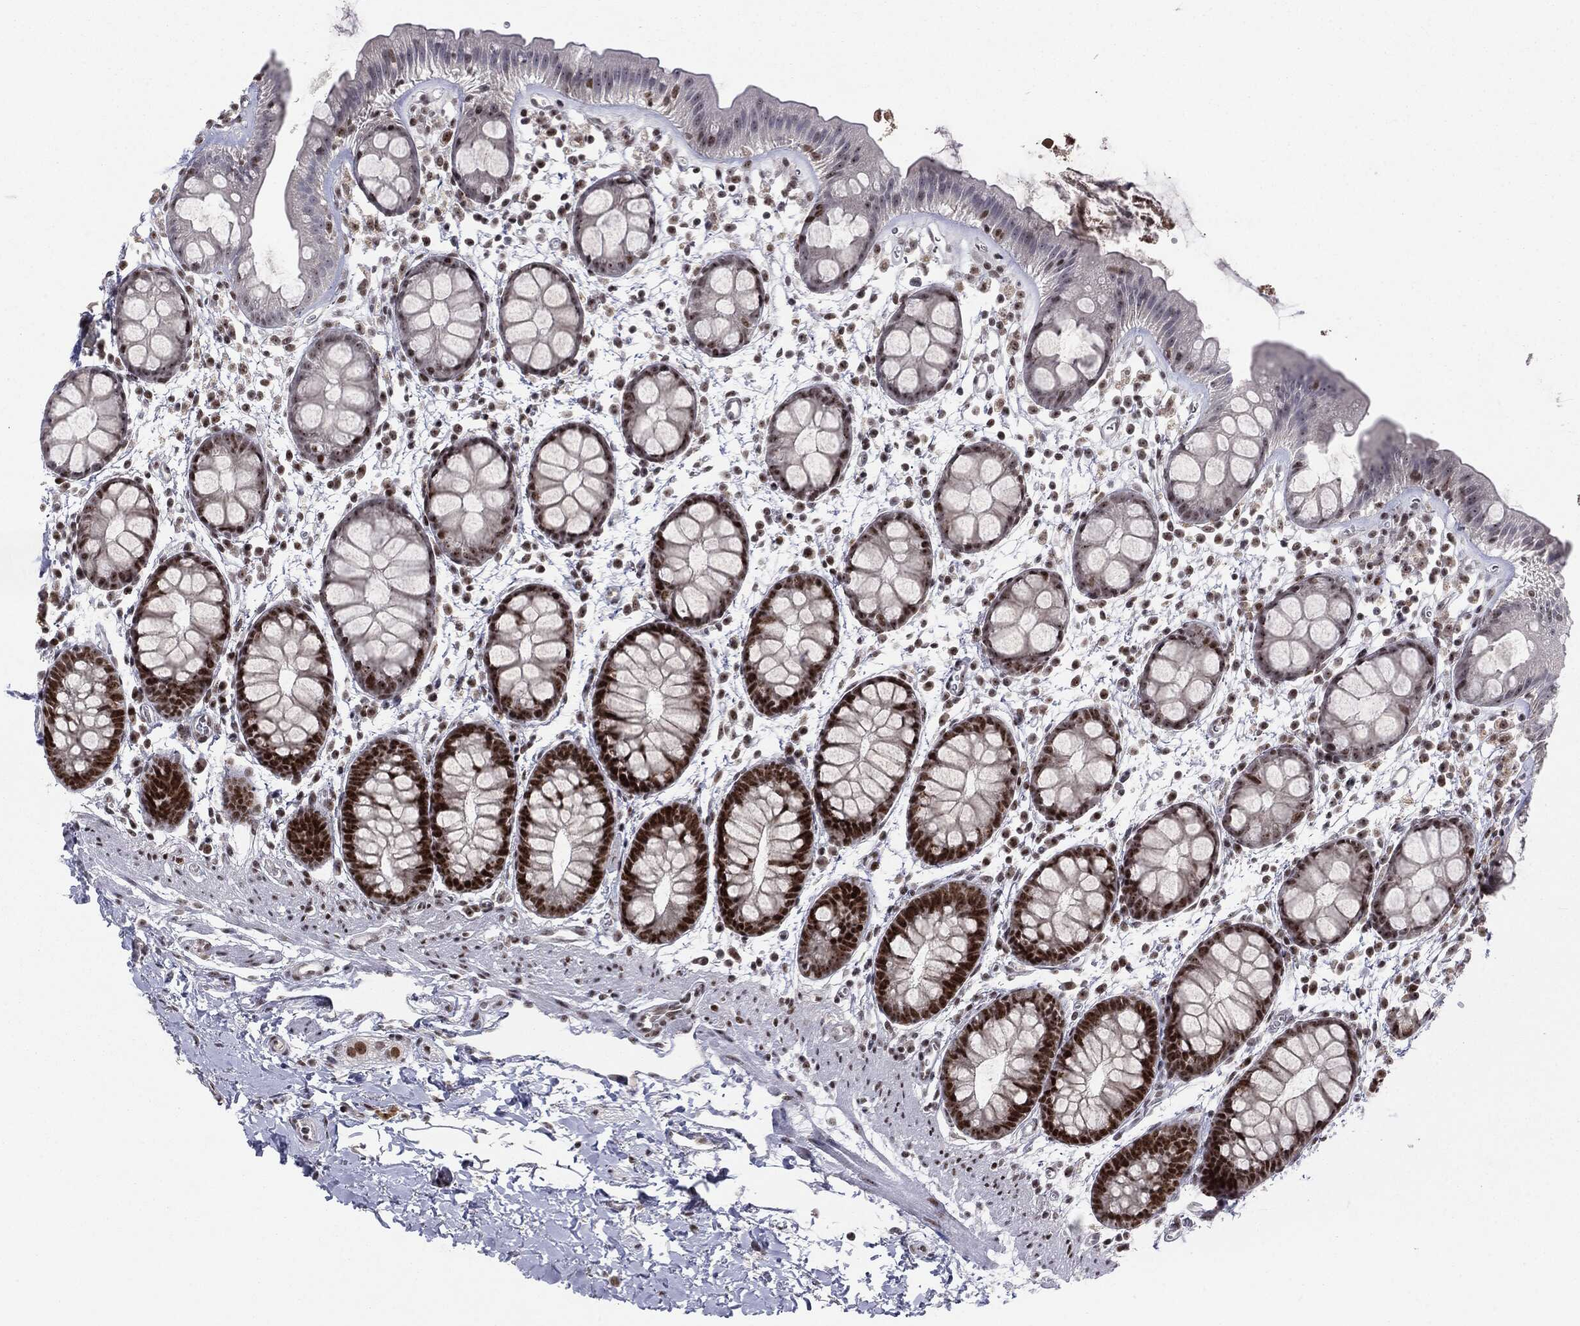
{"staining": {"intensity": "strong", "quantity": "25%-75%", "location": "nuclear"}, "tissue": "rectum", "cell_type": "Glandular cells", "image_type": "normal", "snomed": [{"axis": "morphology", "description": "Normal tissue, NOS"}, {"axis": "topography", "description": "Rectum"}], "caption": "DAB immunohistochemical staining of normal human rectum exhibits strong nuclear protein expression in approximately 25%-75% of glandular cells.", "gene": "MDC1", "patient": {"sex": "male", "age": 57}}